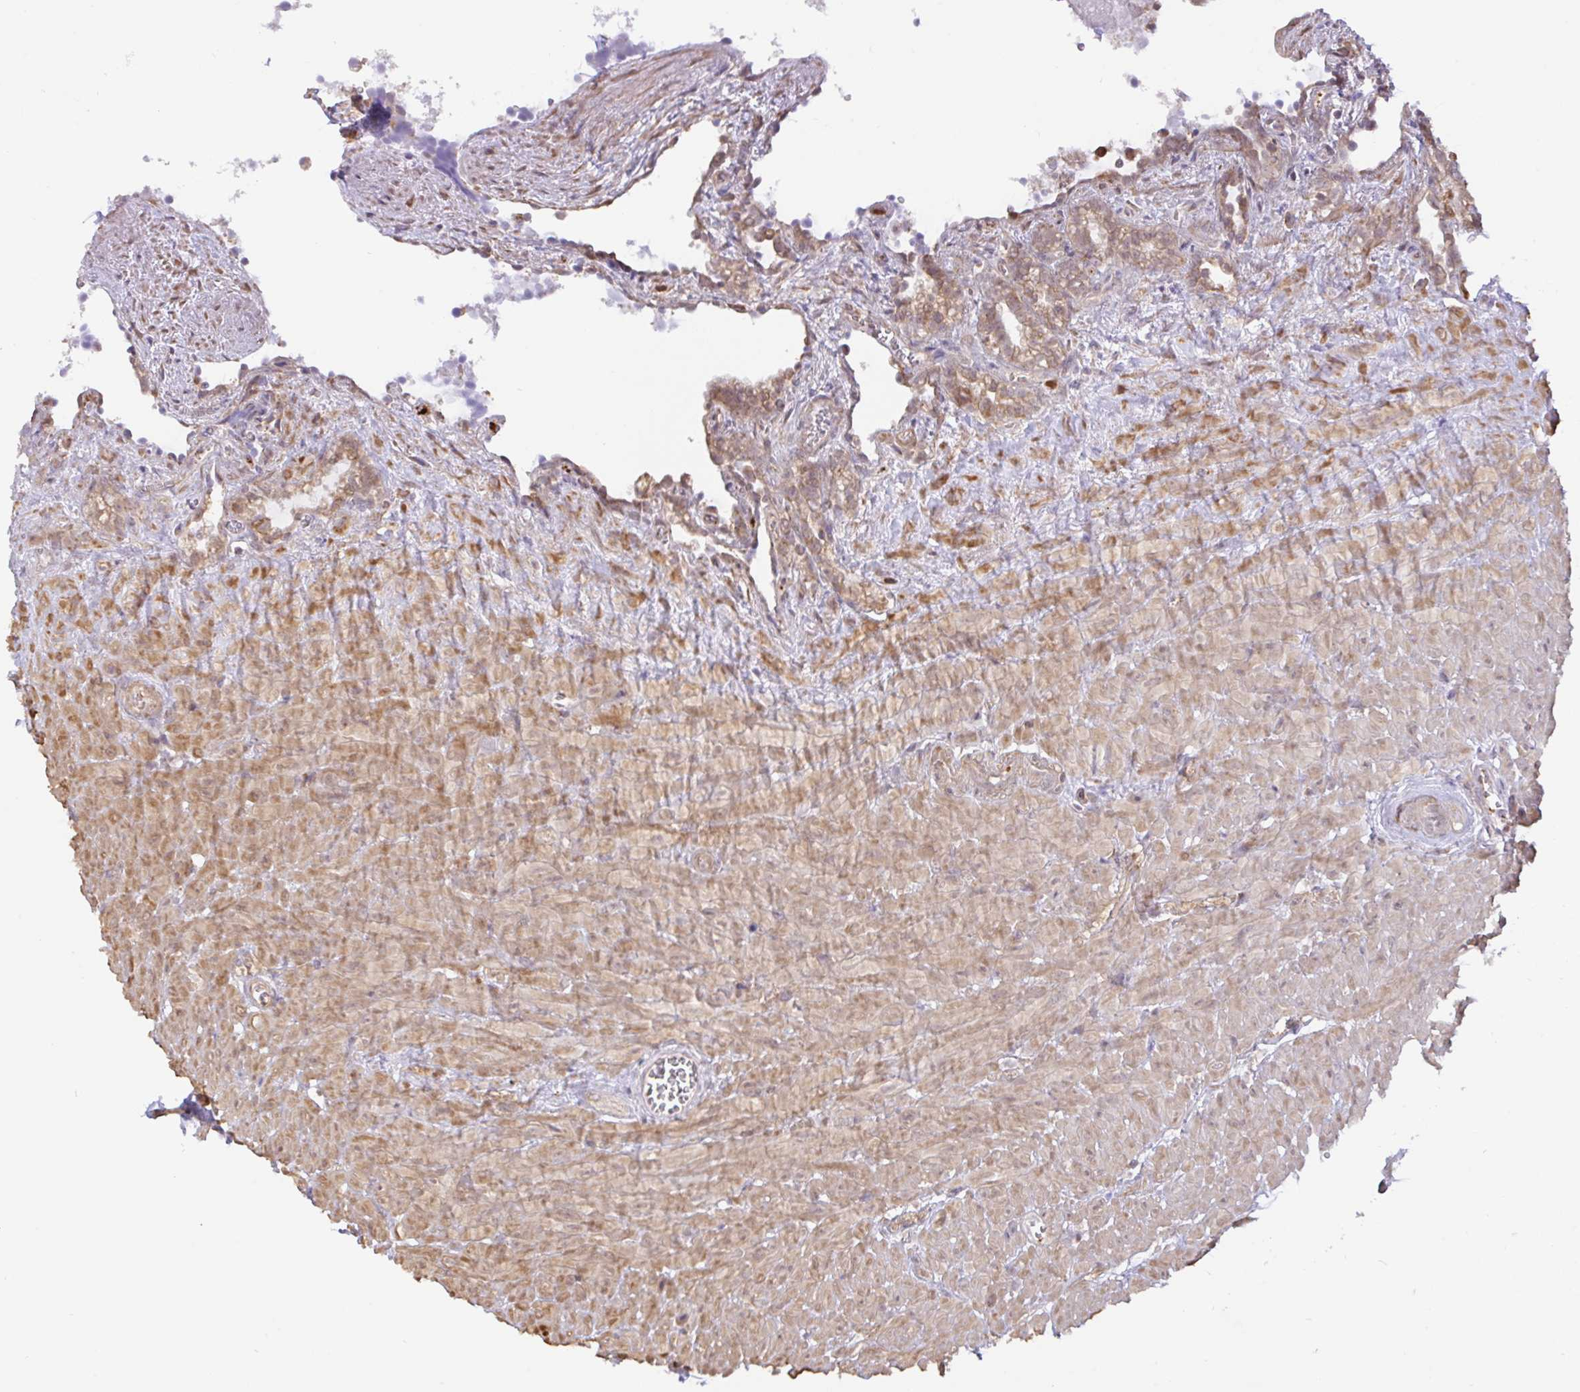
{"staining": {"intensity": "weak", "quantity": ">75%", "location": "cytoplasmic/membranous"}, "tissue": "seminal vesicle", "cell_type": "Glandular cells", "image_type": "normal", "snomed": [{"axis": "morphology", "description": "Normal tissue, NOS"}, {"axis": "topography", "description": "Seminal veicle"}], "caption": "Protein expression analysis of normal seminal vesicle reveals weak cytoplasmic/membranous staining in about >75% of glandular cells.", "gene": "DLEU7", "patient": {"sex": "male", "age": 76}}